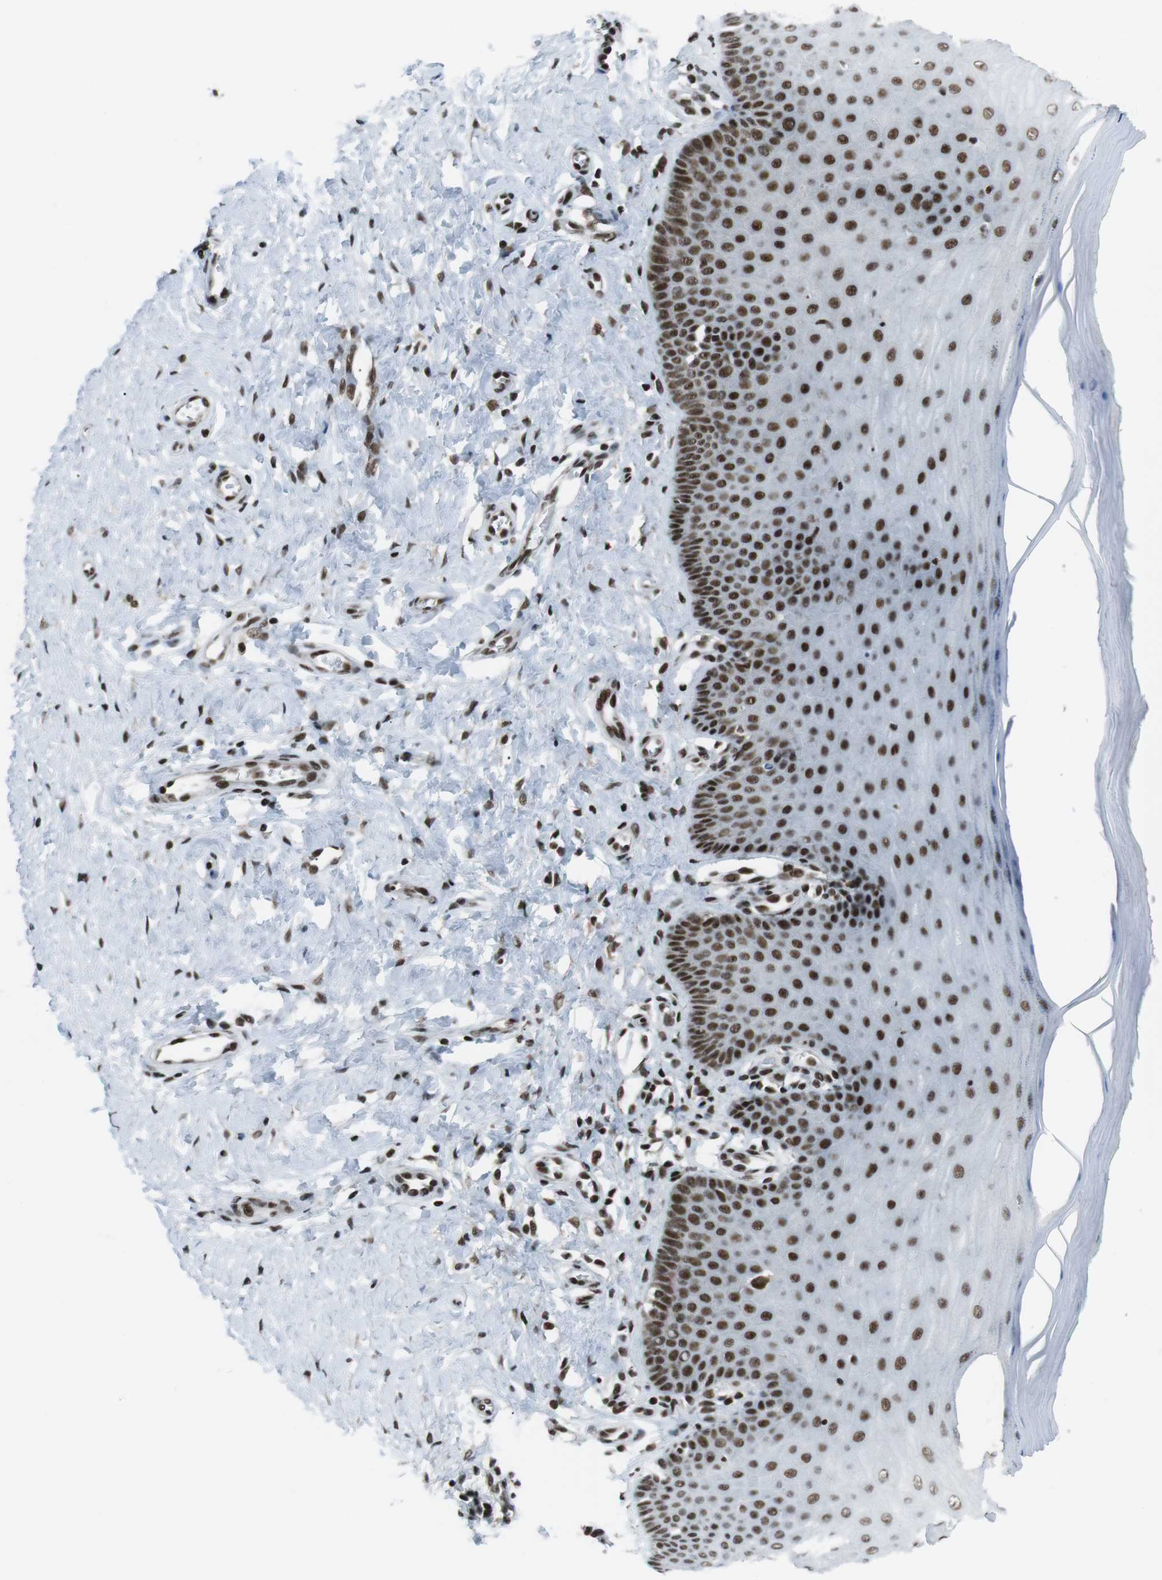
{"staining": {"intensity": "strong", "quantity": ">75%", "location": "nuclear"}, "tissue": "cervix", "cell_type": "Glandular cells", "image_type": "normal", "snomed": [{"axis": "morphology", "description": "Normal tissue, NOS"}, {"axis": "topography", "description": "Cervix"}], "caption": "Immunohistochemistry (DAB (3,3'-diaminobenzidine)) staining of unremarkable human cervix displays strong nuclear protein positivity in about >75% of glandular cells.", "gene": "TAF1", "patient": {"sex": "female", "age": 55}}